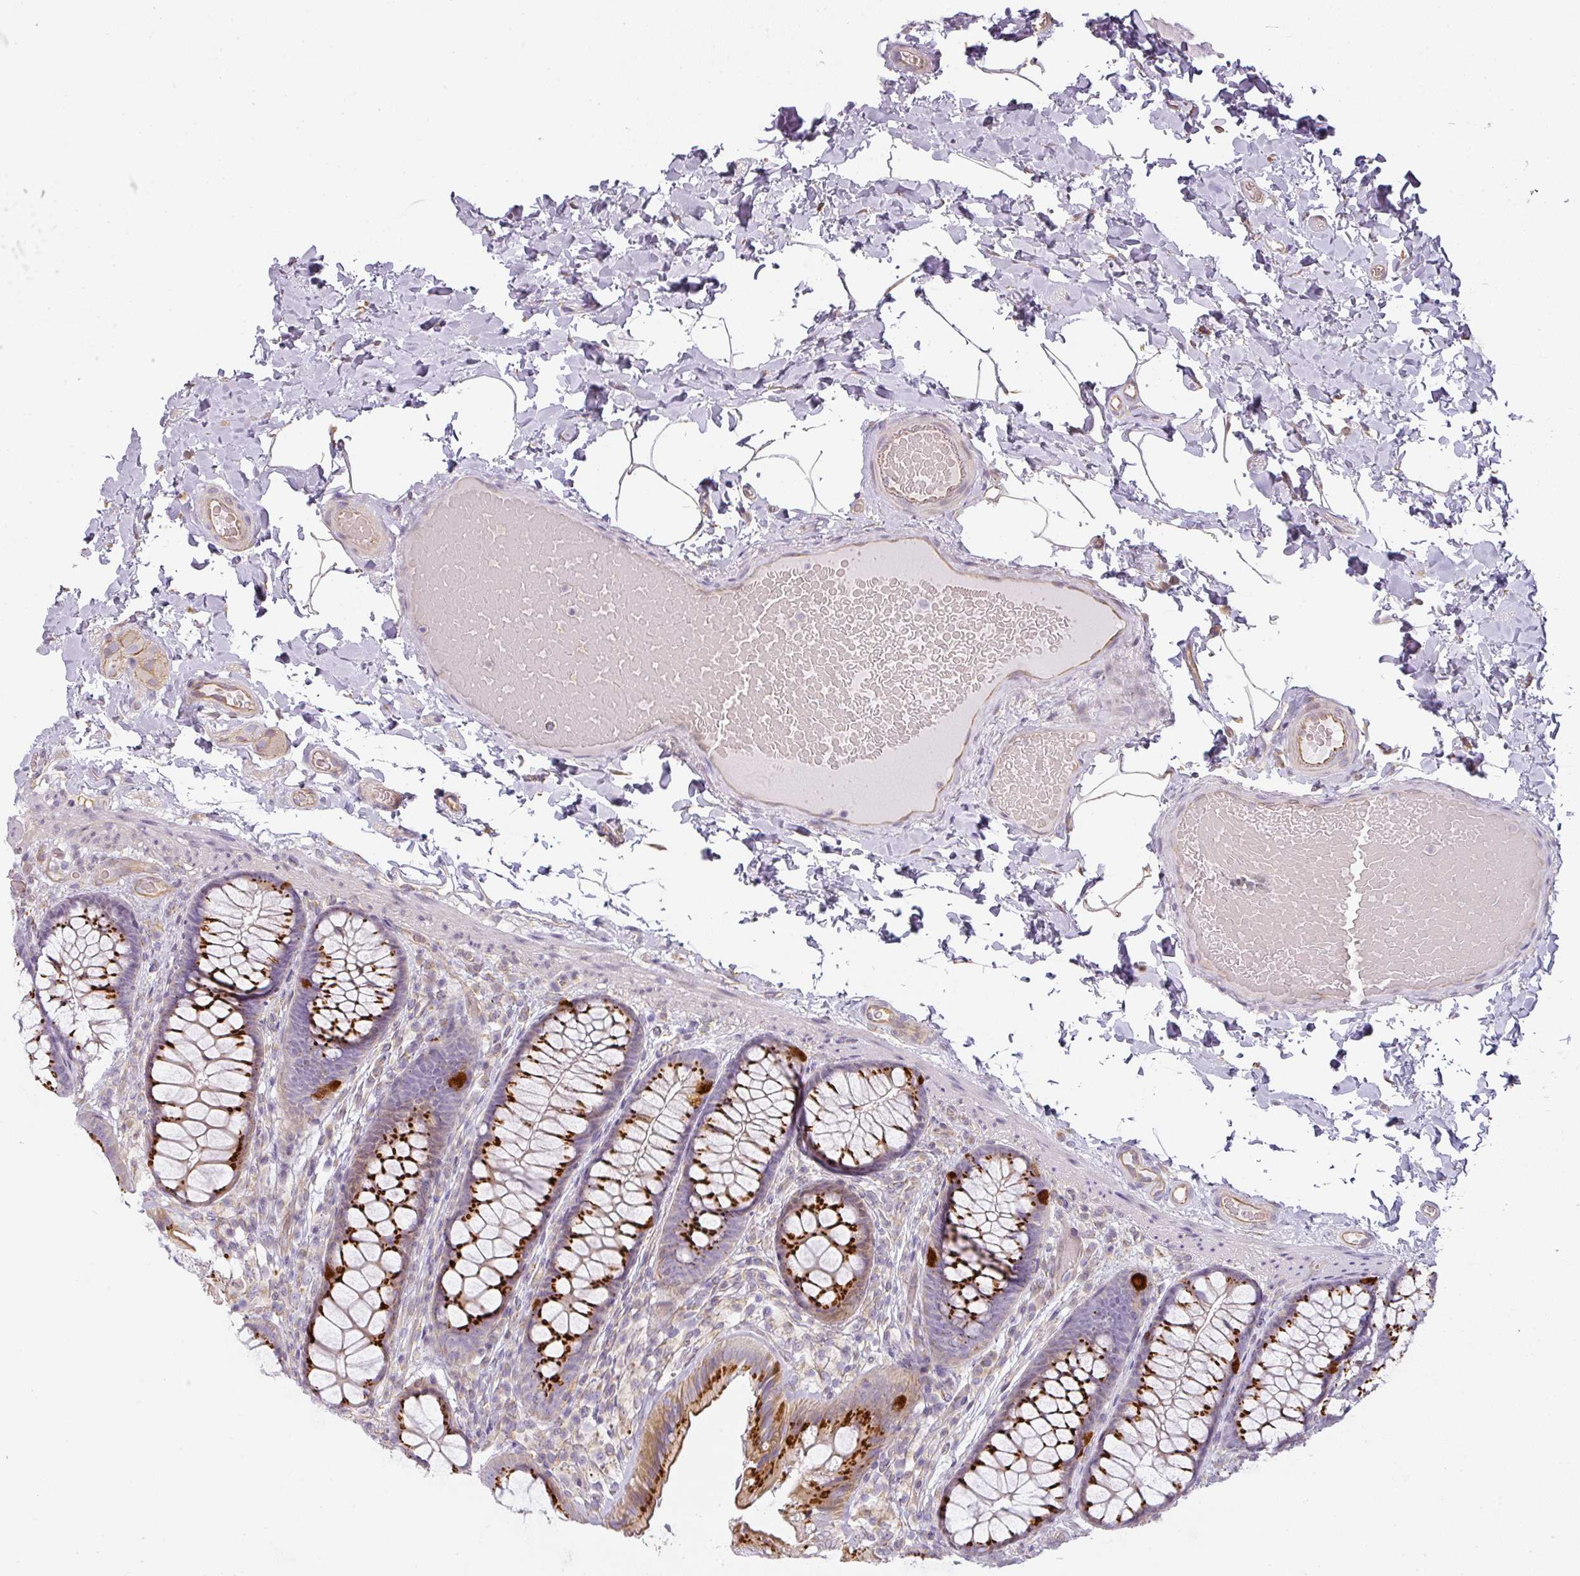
{"staining": {"intensity": "moderate", "quantity": "25%-75%", "location": "cytoplasmic/membranous"}, "tissue": "colon", "cell_type": "Endothelial cells", "image_type": "normal", "snomed": [{"axis": "morphology", "description": "Normal tissue, NOS"}, {"axis": "topography", "description": "Colon"}], "caption": "Colon stained for a protein reveals moderate cytoplasmic/membranous positivity in endothelial cells. The protein is shown in brown color, while the nuclei are stained blue.", "gene": "ATP8B2", "patient": {"sex": "male", "age": 46}}